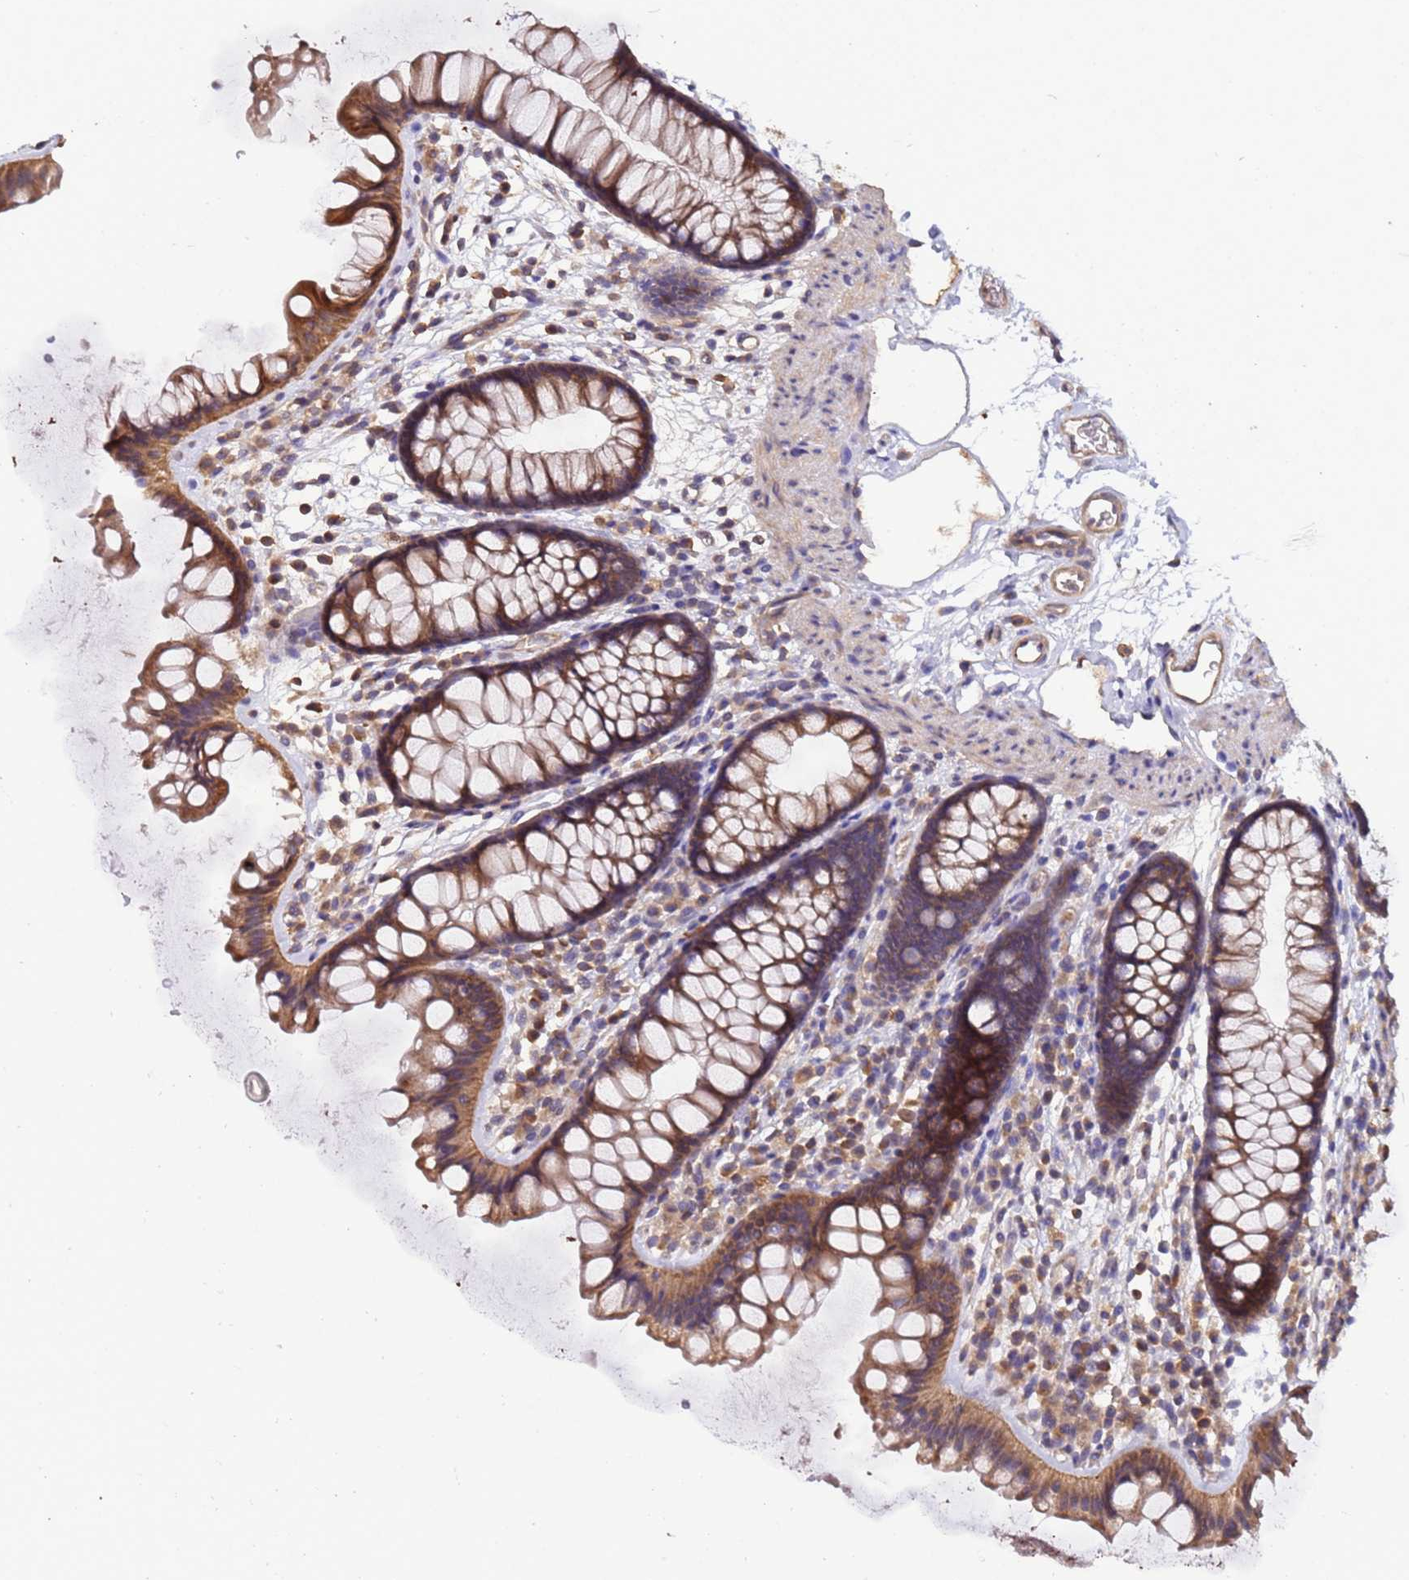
{"staining": {"intensity": "weak", "quantity": ">75%", "location": "cytoplasmic/membranous"}, "tissue": "colon", "cell_type": "Endothelial cells", "image_type": "normal", "snomed": [{"axis": "morphology", "description": "Normal tissue, NOS"}, {"axis": "topography", "description": "Colon"}], "caption": "Protein staining of normal colon reveals weak cytoplasmic/membranous positivity in about >75% of endothelial cells.", "gene": "ELMOD2", "patient": {"sex": "female", "age": 62}}